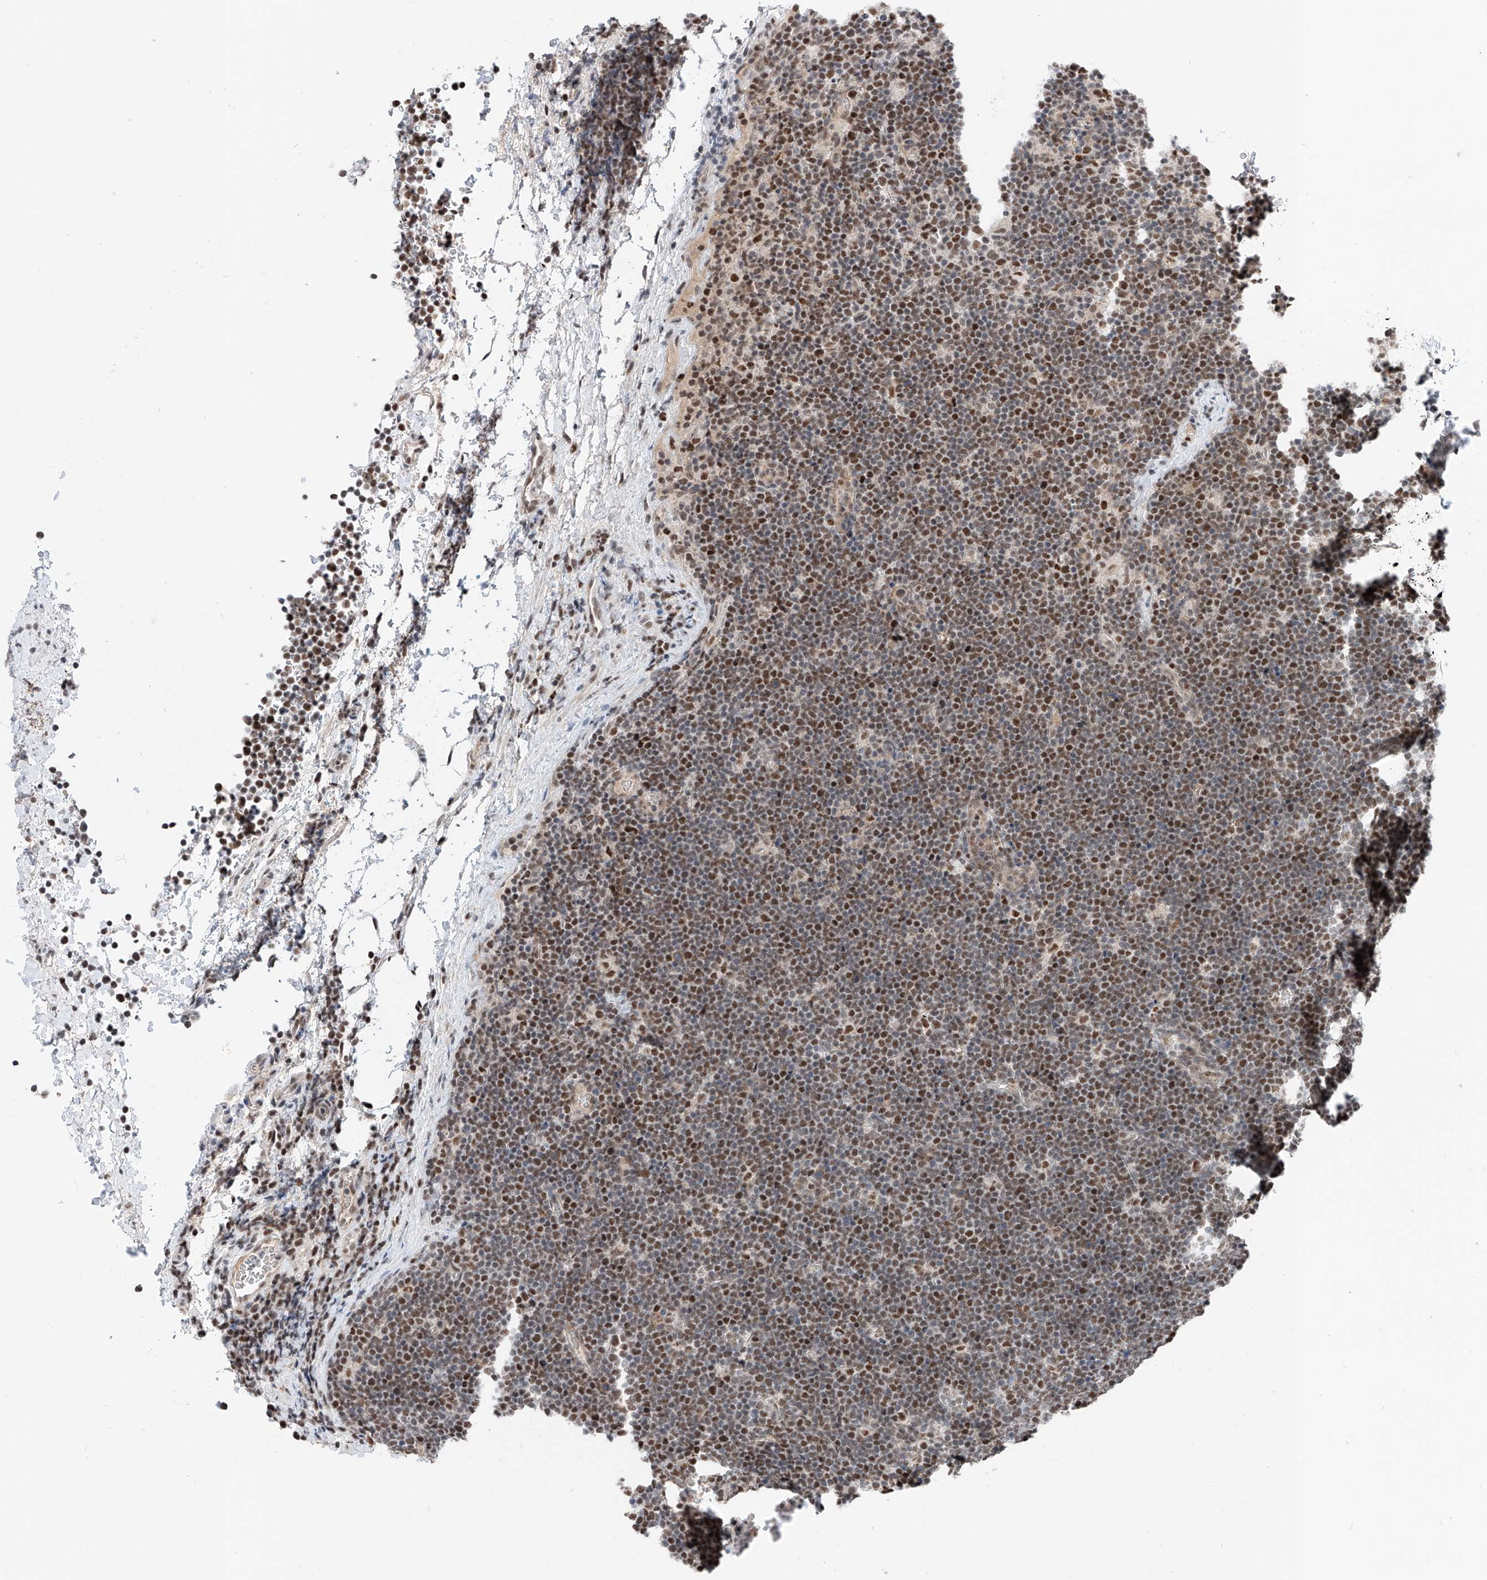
{"staining": {"intensity": "moderate", "quantity": "25%-75%", "location": "nuclear"}, "tissue": "lymphoma", "cell_type": "Tumor cells", "image_type": "cancer", "snomed": [{"axis": "morphology", "description": "Malignant lymphoma, non-Hodgkin's type, High grade"}, {"axis": "topography", "description": "Lymph node"}], "caption": "The micrograph displays staining of lymphoma, revealing moderate nuclear protein staining (brown color) within tumor cells.", "gene": "SNRNP200", "patient": {"sex": "male", "age": 13}}